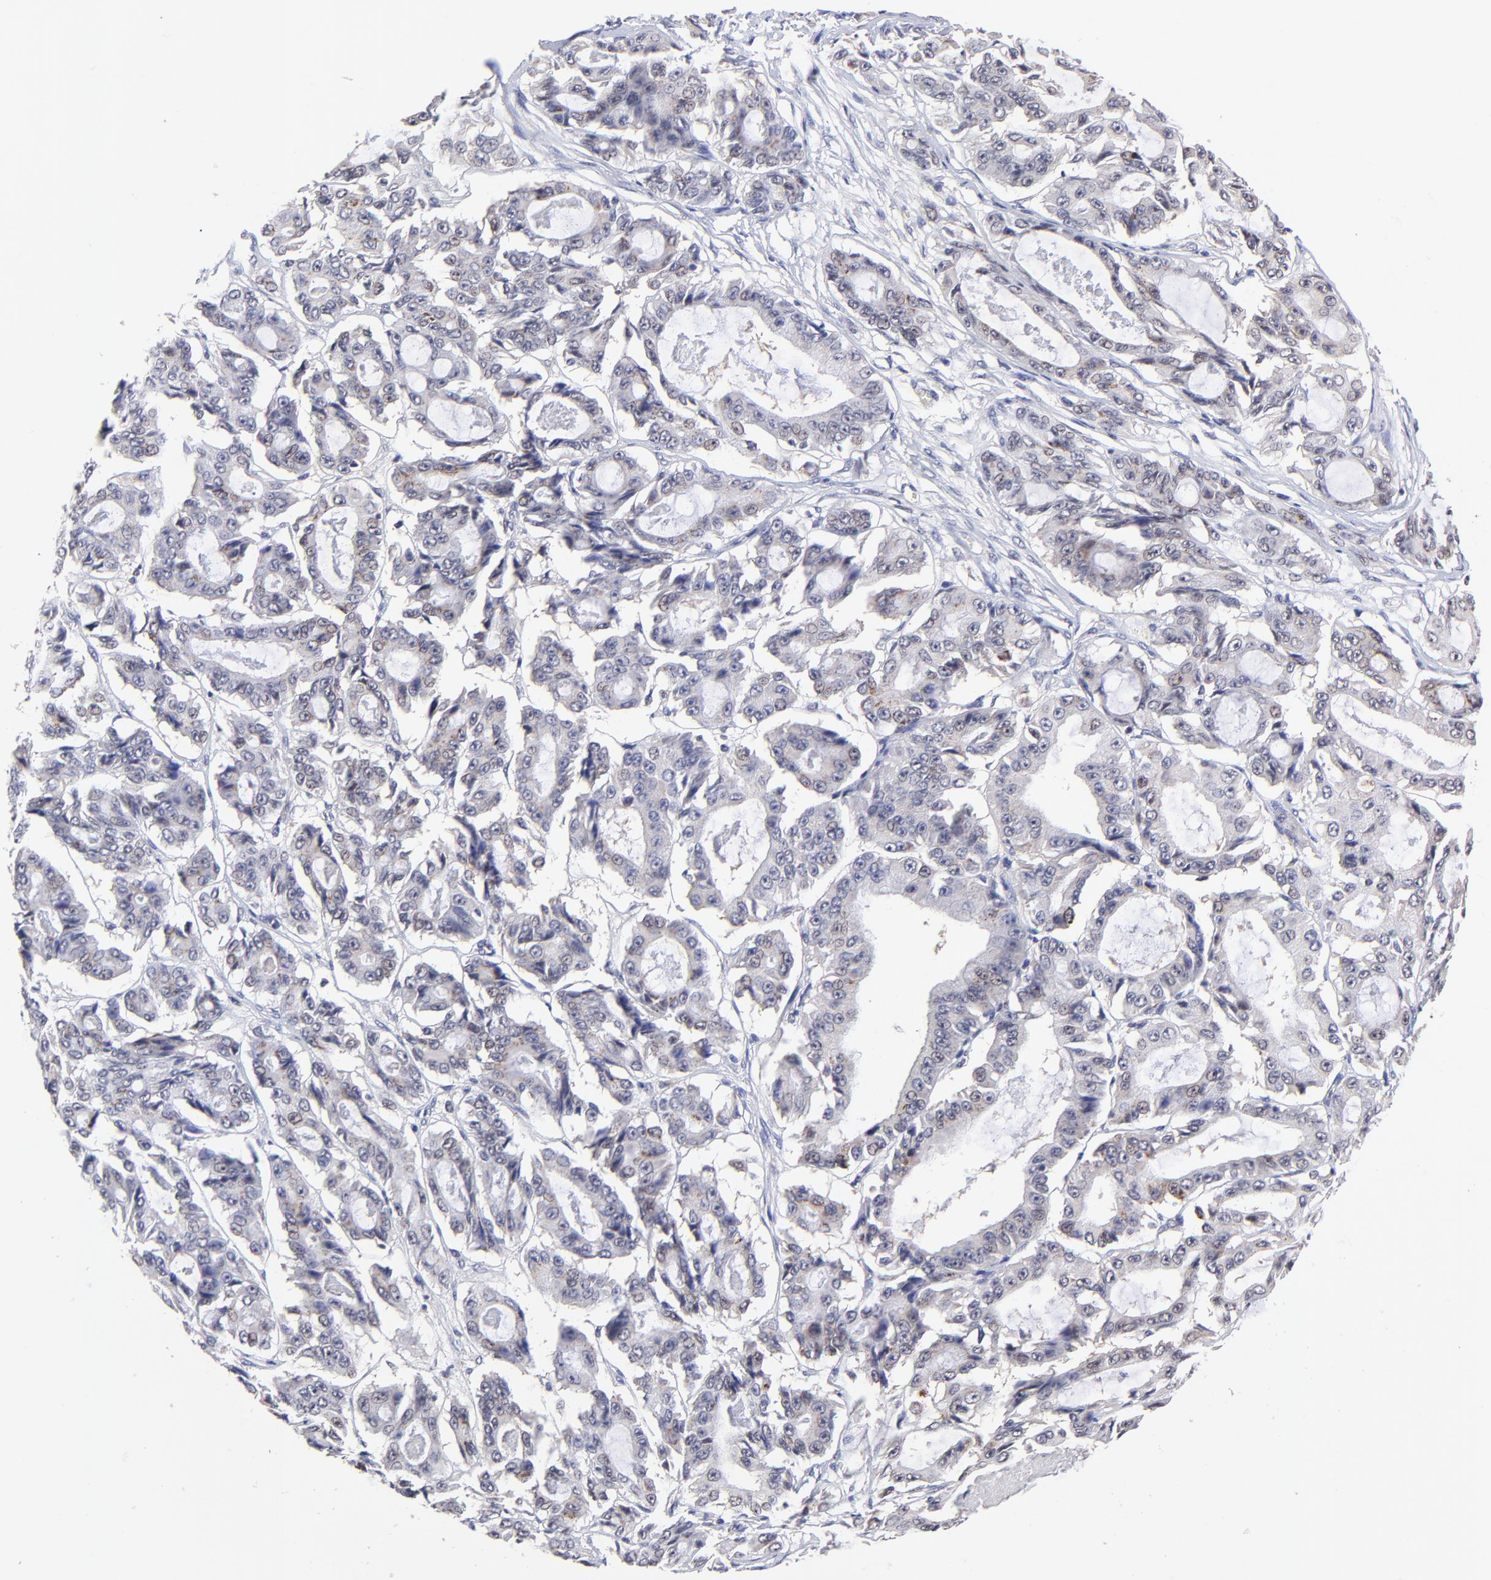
{"staining": {"intensity": "negative", "quantity": "none", "location": "none"}, "tissue": "ovarian cancer", "cell_type": "Tumor cells", "image_type": "cancer", "snomed": [{"axis": "morphology", "description": "Carcinoma, endometroid"}, {"axis": "topography", "description": "Ovary"}], "caption": "Immunohistochemistry histopathology image of human endometroid carcinoma (ovarian) stained for a protein (brown), which shows no expression in tumor cells. (Immunohistochemistry (ihc), brightfield microscopy, high magnification).", "gene": "ZNF747", "patient": {"sex": "female", "age": 61}}